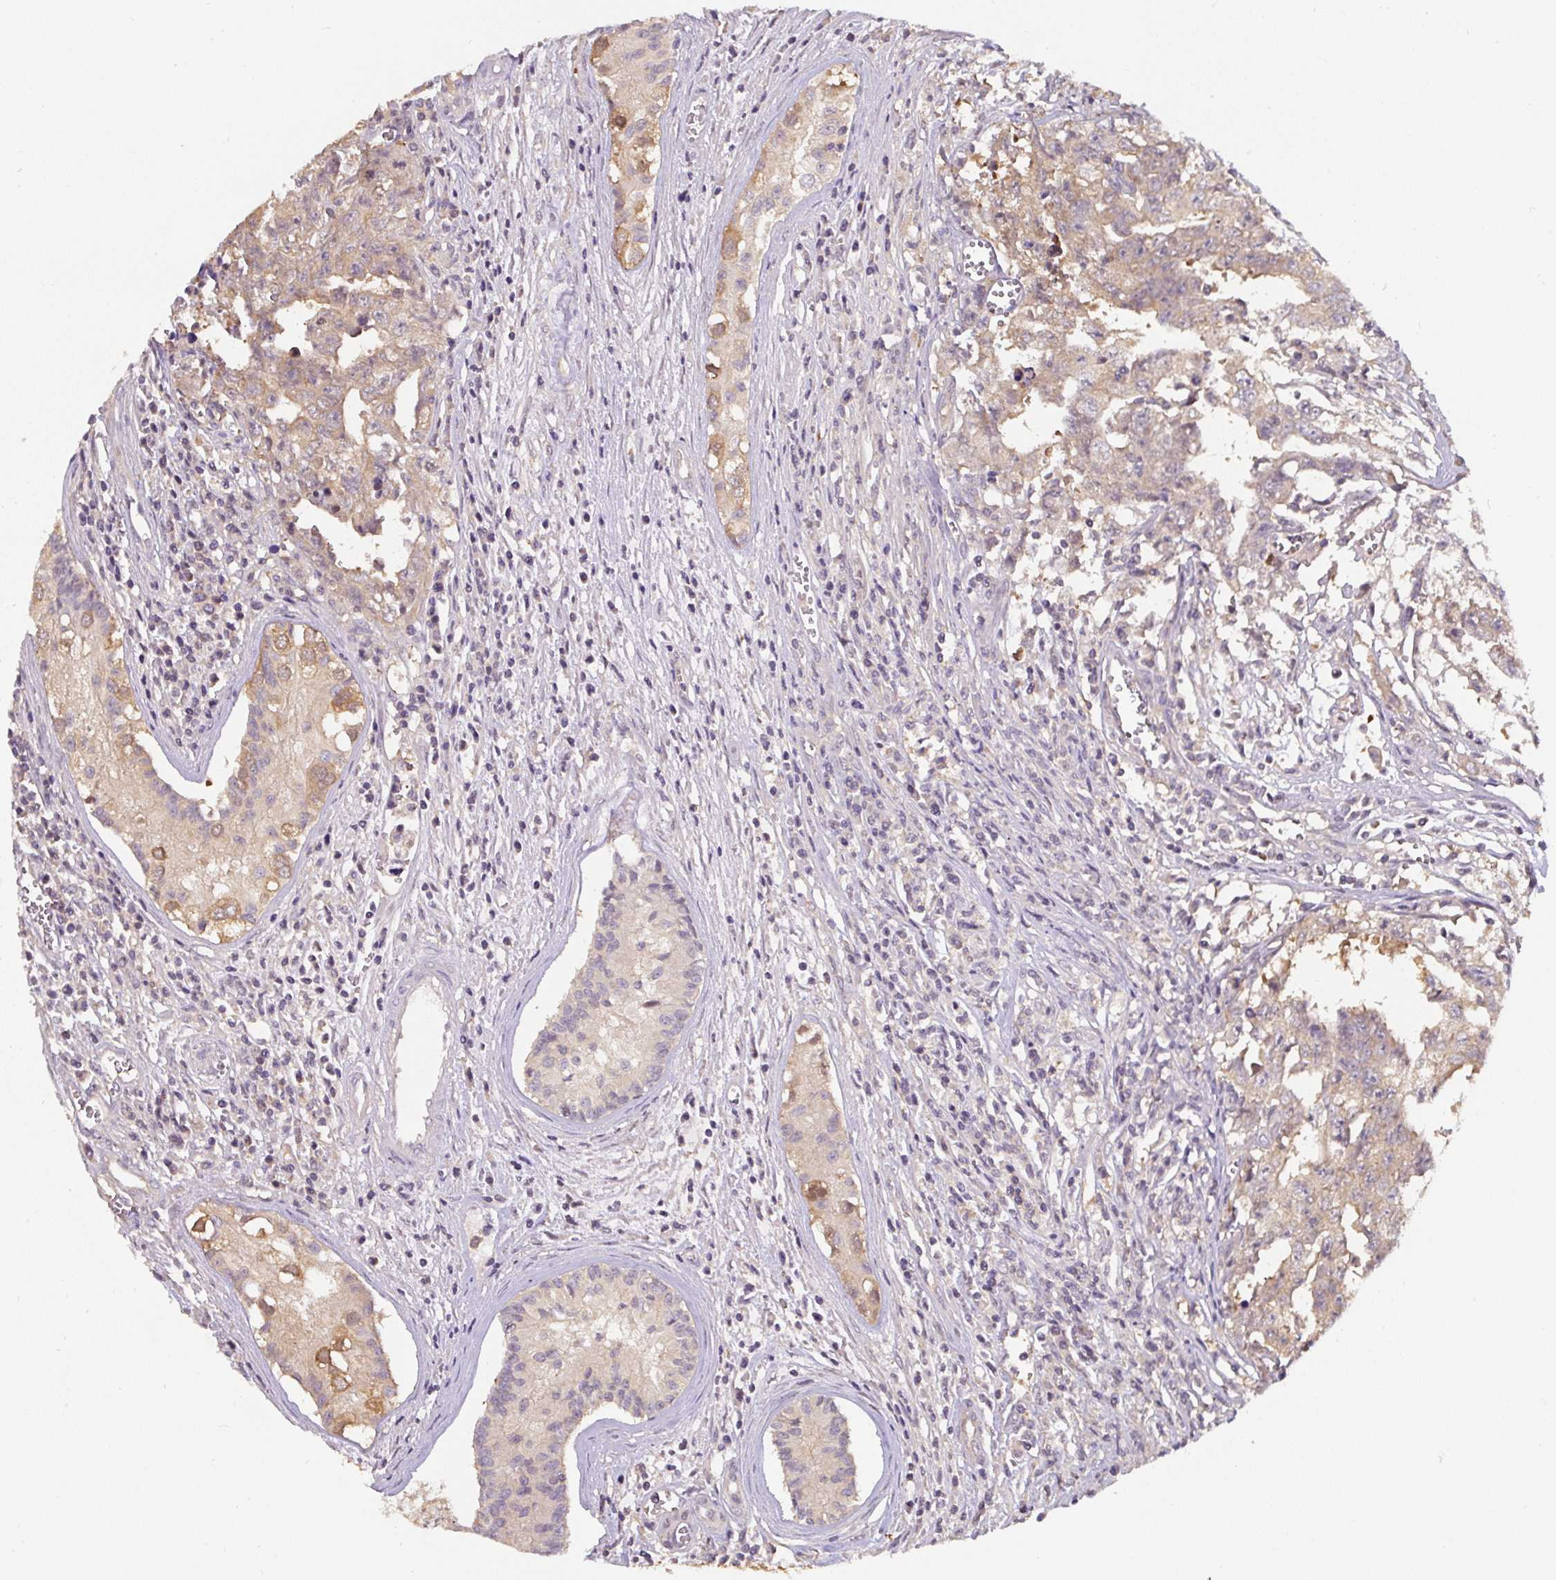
{"staining": {"intensity": "weak", "quantity": "25%-75%", "location": "cytoplasmic/membranous"}, "tissue": "testis cancer", "cell_type": "Tumor cells", "image_type": "cancer", "snomed": [{"axis": "morphology", "description": "Carcinoma, Embryonal, NOS"}, {"axis": "topography", "description": "Testis"}], "caption": "Protein expression analysis of testis cancer (embryonal carcinoma) exhibits weak cytoplasmic/membranous staining in approximately 25%-75% of tumor cells.", "gene": "ST13", "patient": {"sex": "male", "age": 24}}